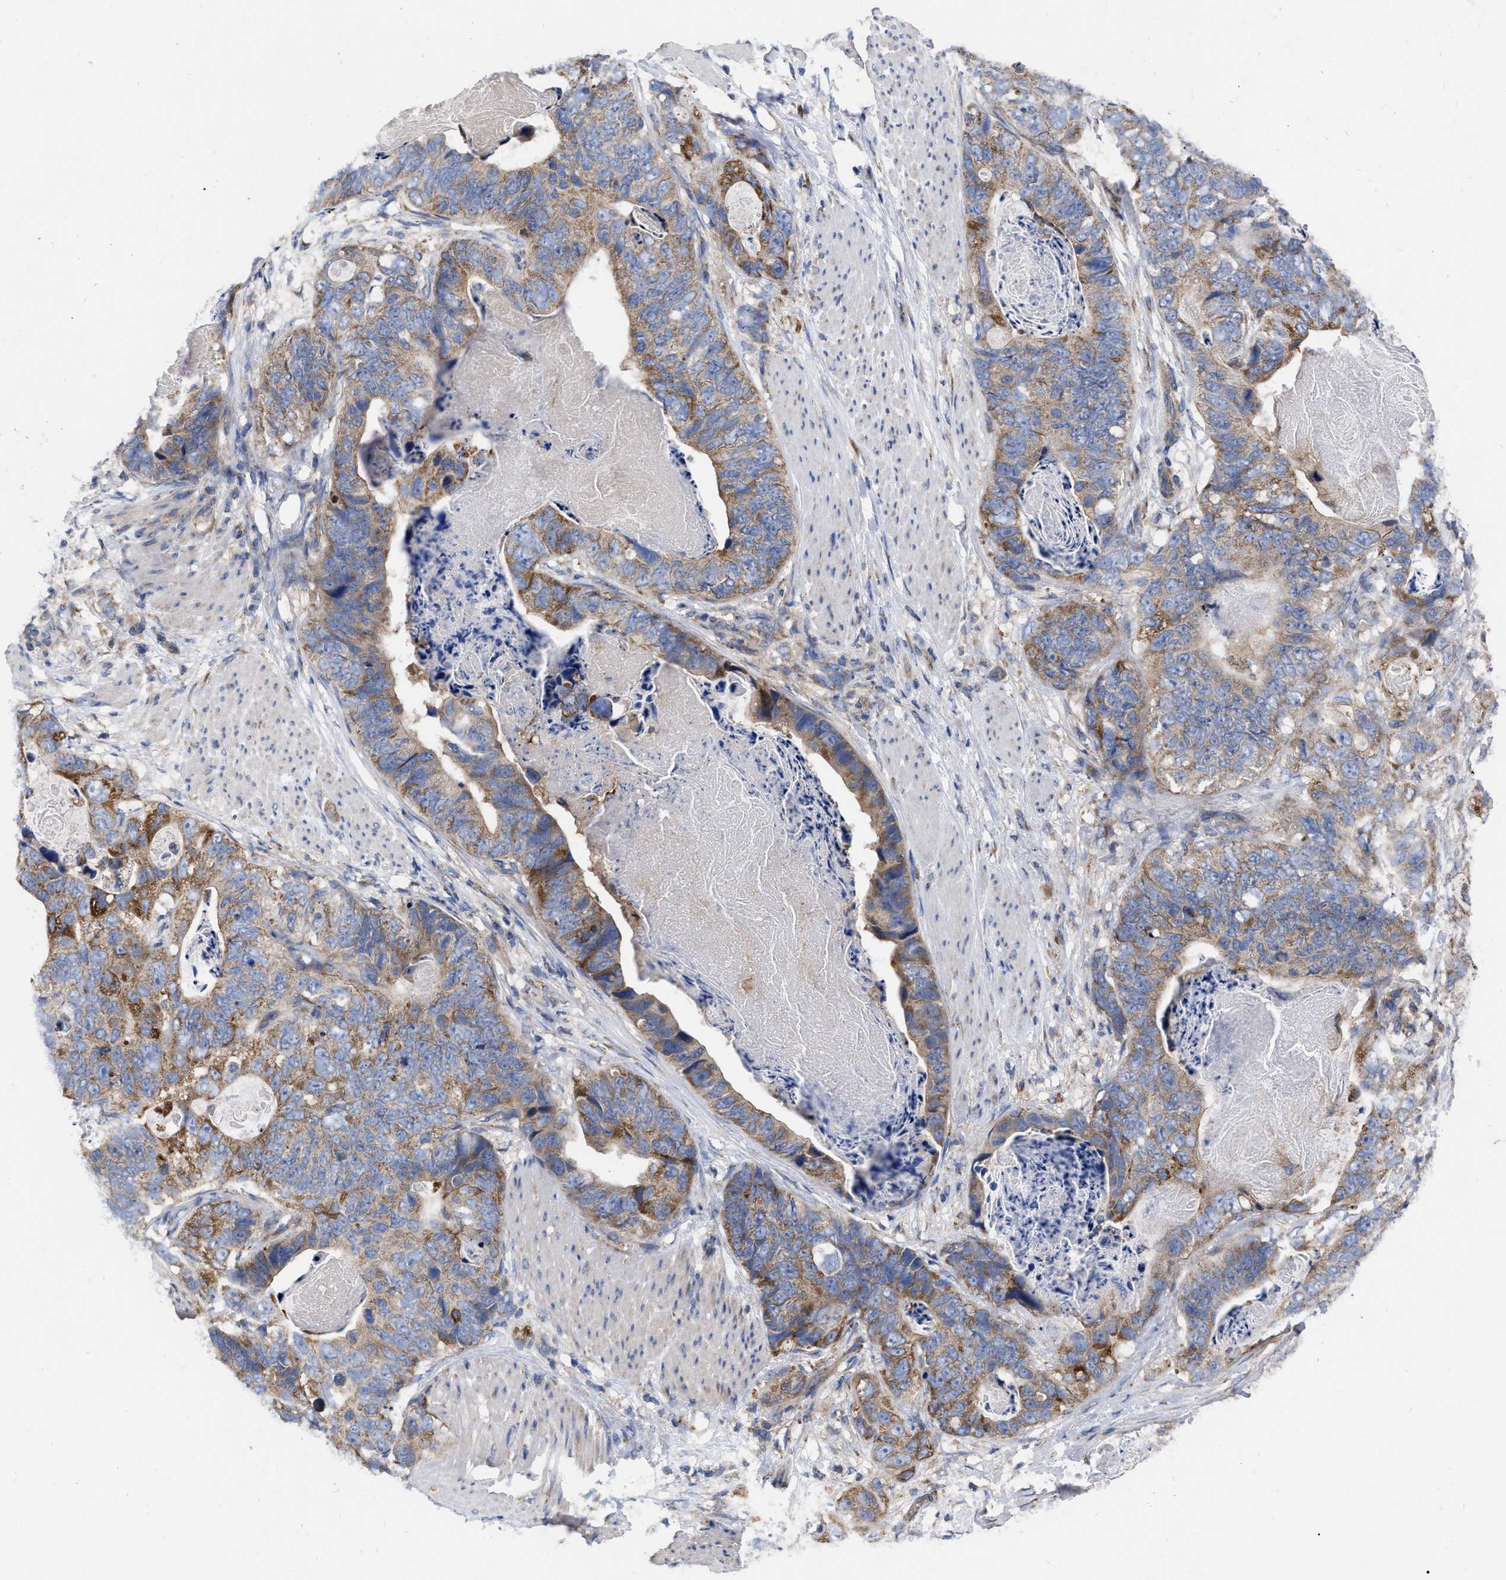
{"staining": {"intensity": "moderate", "quantity": ">75%", "location": "cytoplasmic/membranous"}, "tissue": "stomach cancer", "cell_type": "Tumor cells", "image_type": "cancer", "snomed": [{"axis": "morphology", "description": "Adenocarcinoma, NOS"}, {"axis": "topography", "description": "Stomach"}], "caption": "Immunohistochemical staining of human stomach adenocarcinoma displays medium levels of moderate cytoplasmic/membranous protein positivity in approximately >75% of tumor cells.", "gene": "CDKN2C", "patient": {"sex": "female", "age": 89}}